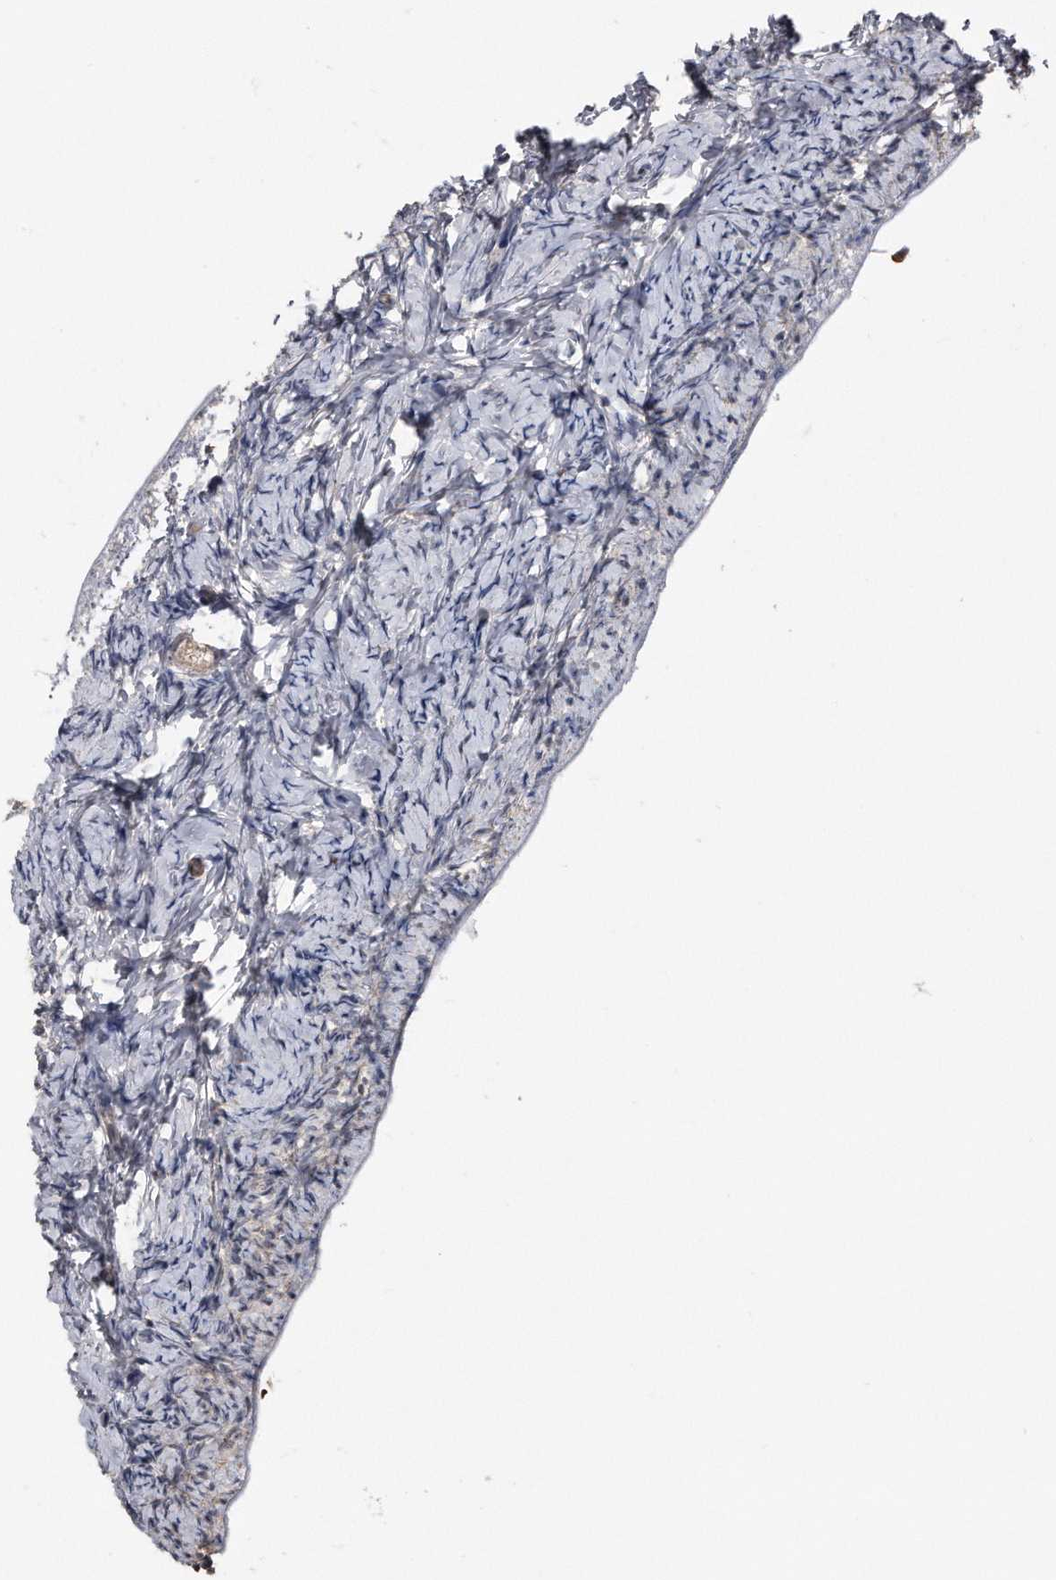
{"staining": {"intensity": "negative", "quantity": "none", "location": "none"}, "tissue": "ovary", "cell_type": "Follicle cells", "image_type": "normal", "snomed": [{"axis": "morphology", "description": "Normal tissue, NOS"}, {"axis": "topography", "description": "Ovary"}], "caption": "There is no significant positivity in follicle cells of ovary. (DAB immunohistochemistry (IHC), high magnification).", "gene": "KCND3", "patient": {"sex": "female", "age": 27}}